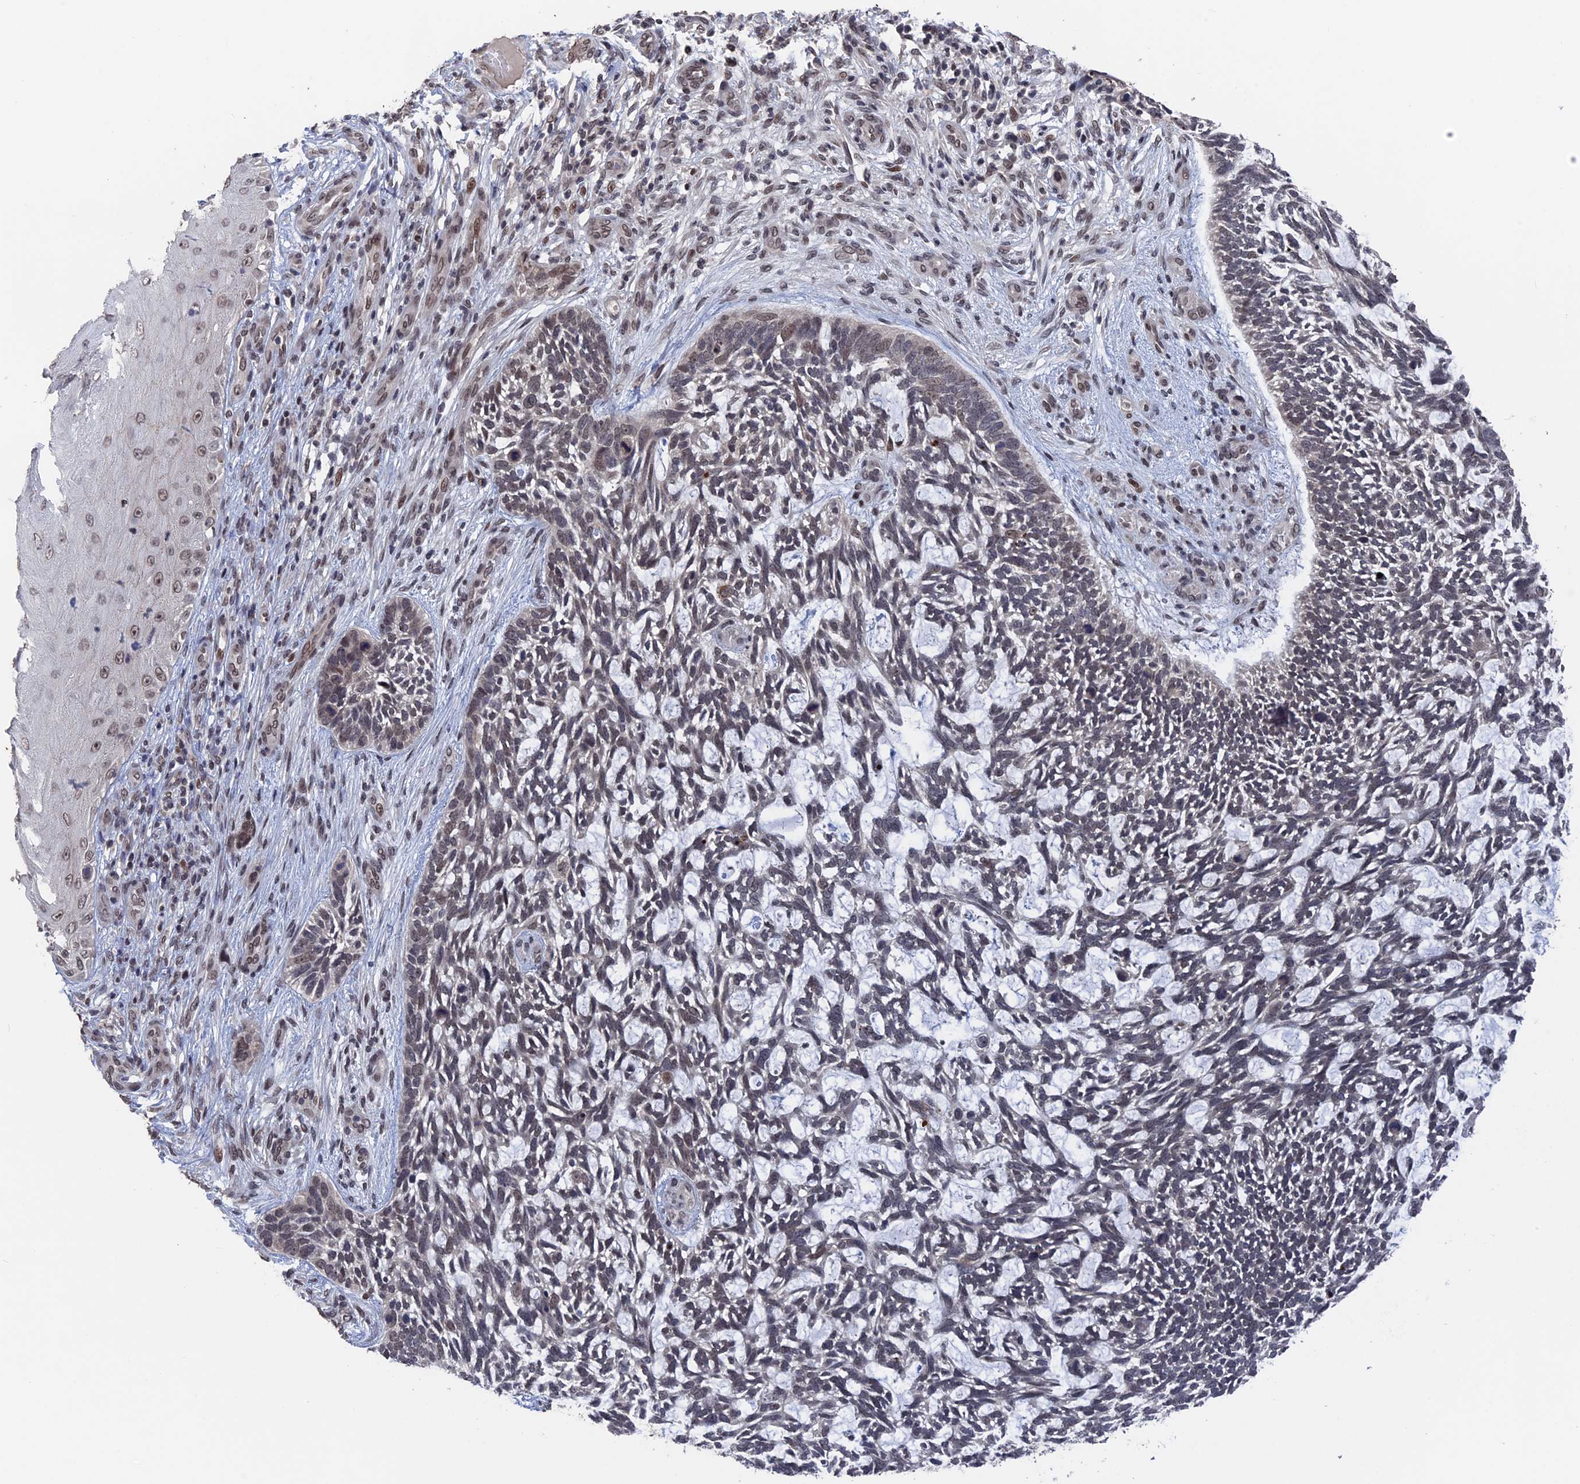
{"staining": {"intensity": "weak", "quantity": "<25%", "location": "nuclear"}, "tissue": "skin cancer", "cell_type": "Tumor cells", "image_type": "cancer", "snomed": [{"axis": "morphology", "description": "Basal cell carcinoma"}, {"axis": "topography", "description": "Skin"}], "caption": "Basal cell carcinoma (skin) was stained to show a protein in brown. There is no significant expression in tumor cells. (DAB immunohistochemistry (IHC) visualized using brightfield microscopy, high magnification).", "gene": "NR2C2AP", "patient": {"sex": "male", "age": 88}}